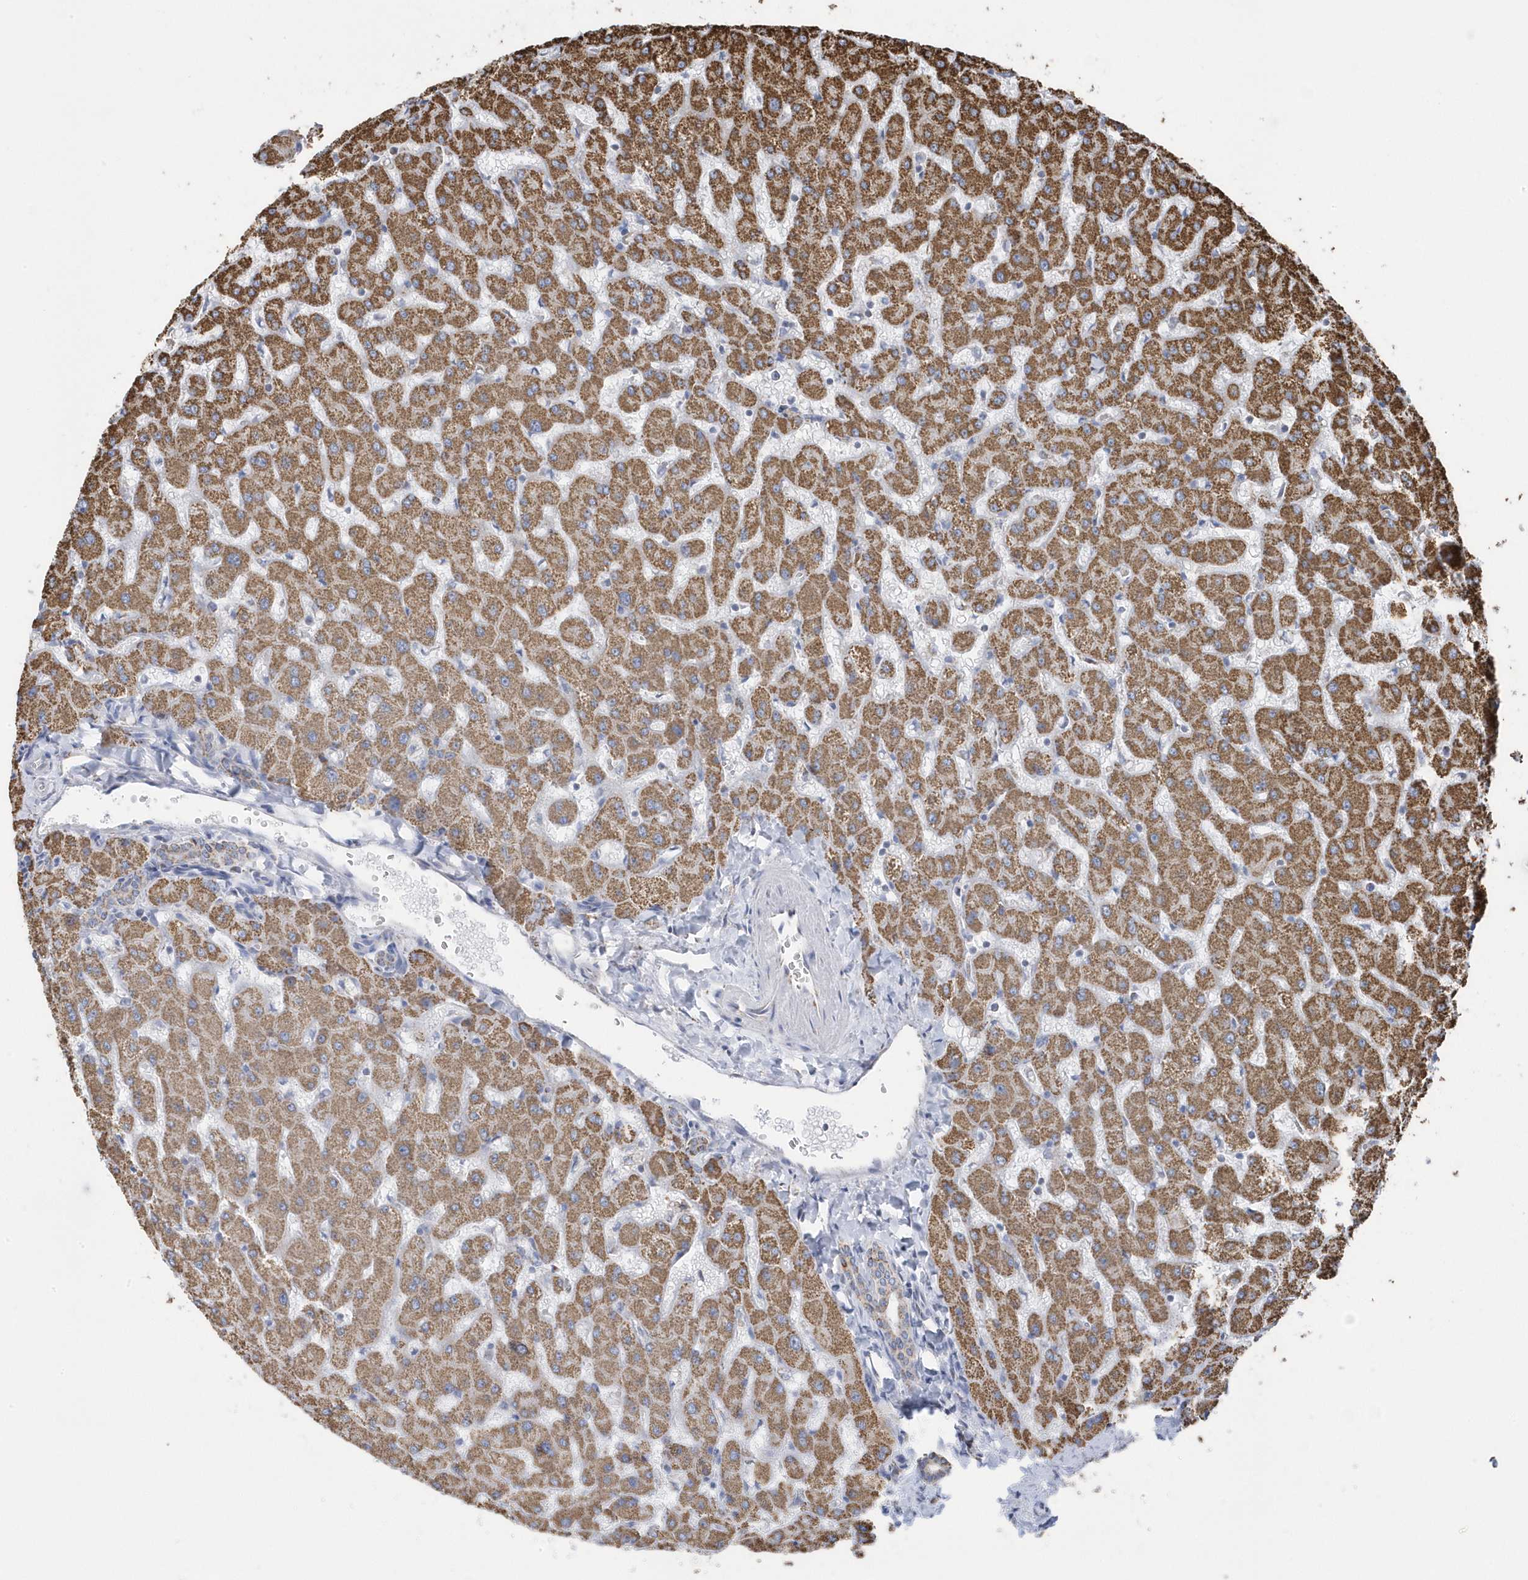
{"staining": {"intensity": "moderate", "quantity": "<25%", "location": "cytoplasmic/membranous"}, "tissue": "liver", "cell_type": "Cholangiocytes", "image_type": "normal", "snomed": [{"axis": "morphology", "description": "Normal tissue, NOS"}, {"axis": "topography", "description": "Liver"}], "caption": "Protein staining of unremarkable liver shows moderate cytoplasmic/membranous positivity in approximately <25% of cholangiocytes.", "gene": "GTPBP8", "patient": {"sex": "female", "age": 63}}